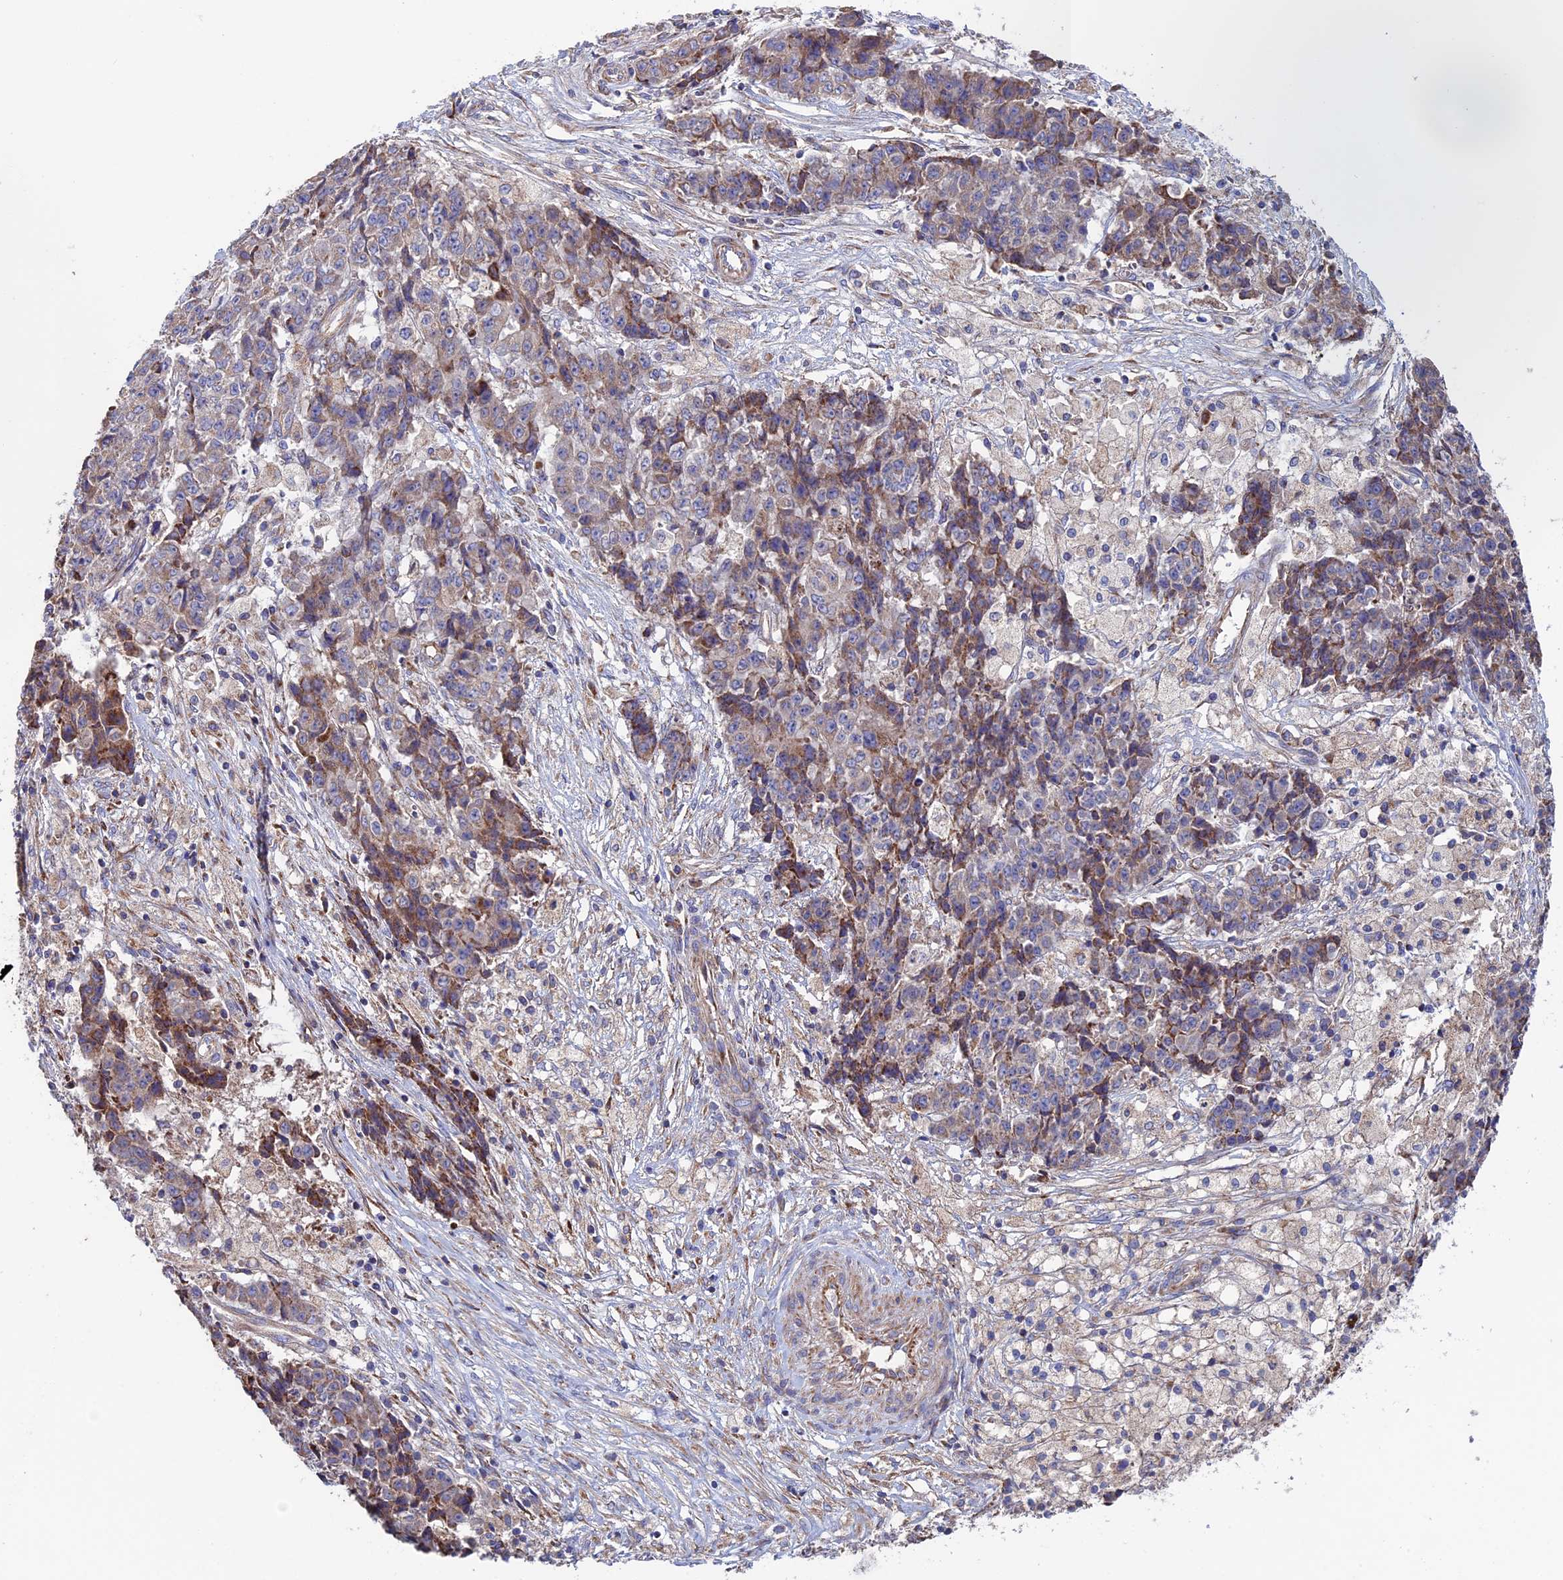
{"staining": {"intensity": "moderate", "quantity": ">75%", "location": "cytoplasmic/membranous"}, "tissue": "ovarian cancer", "cell_type": "Tumor cells", "image_type": "cancer", "snomed": [{"axis": "morphology", "description": "Carcinoma, endometroid"}, {"axis": "topography", "description": "Ovary"}], "caption": "High-magnification brightfield microscopy of ovarian cancer (endometroid carcinoma) stained with DAB (3,3'-diaminobenzidine) (brown) and counterstained with hematoxylin (blue). tumor cells exhibit moderate cytoplasmic/membranous staining is seen in about>75% of cells.", "gene": "SLC15A5", "patient": {"sex": "female", "age": 42}}